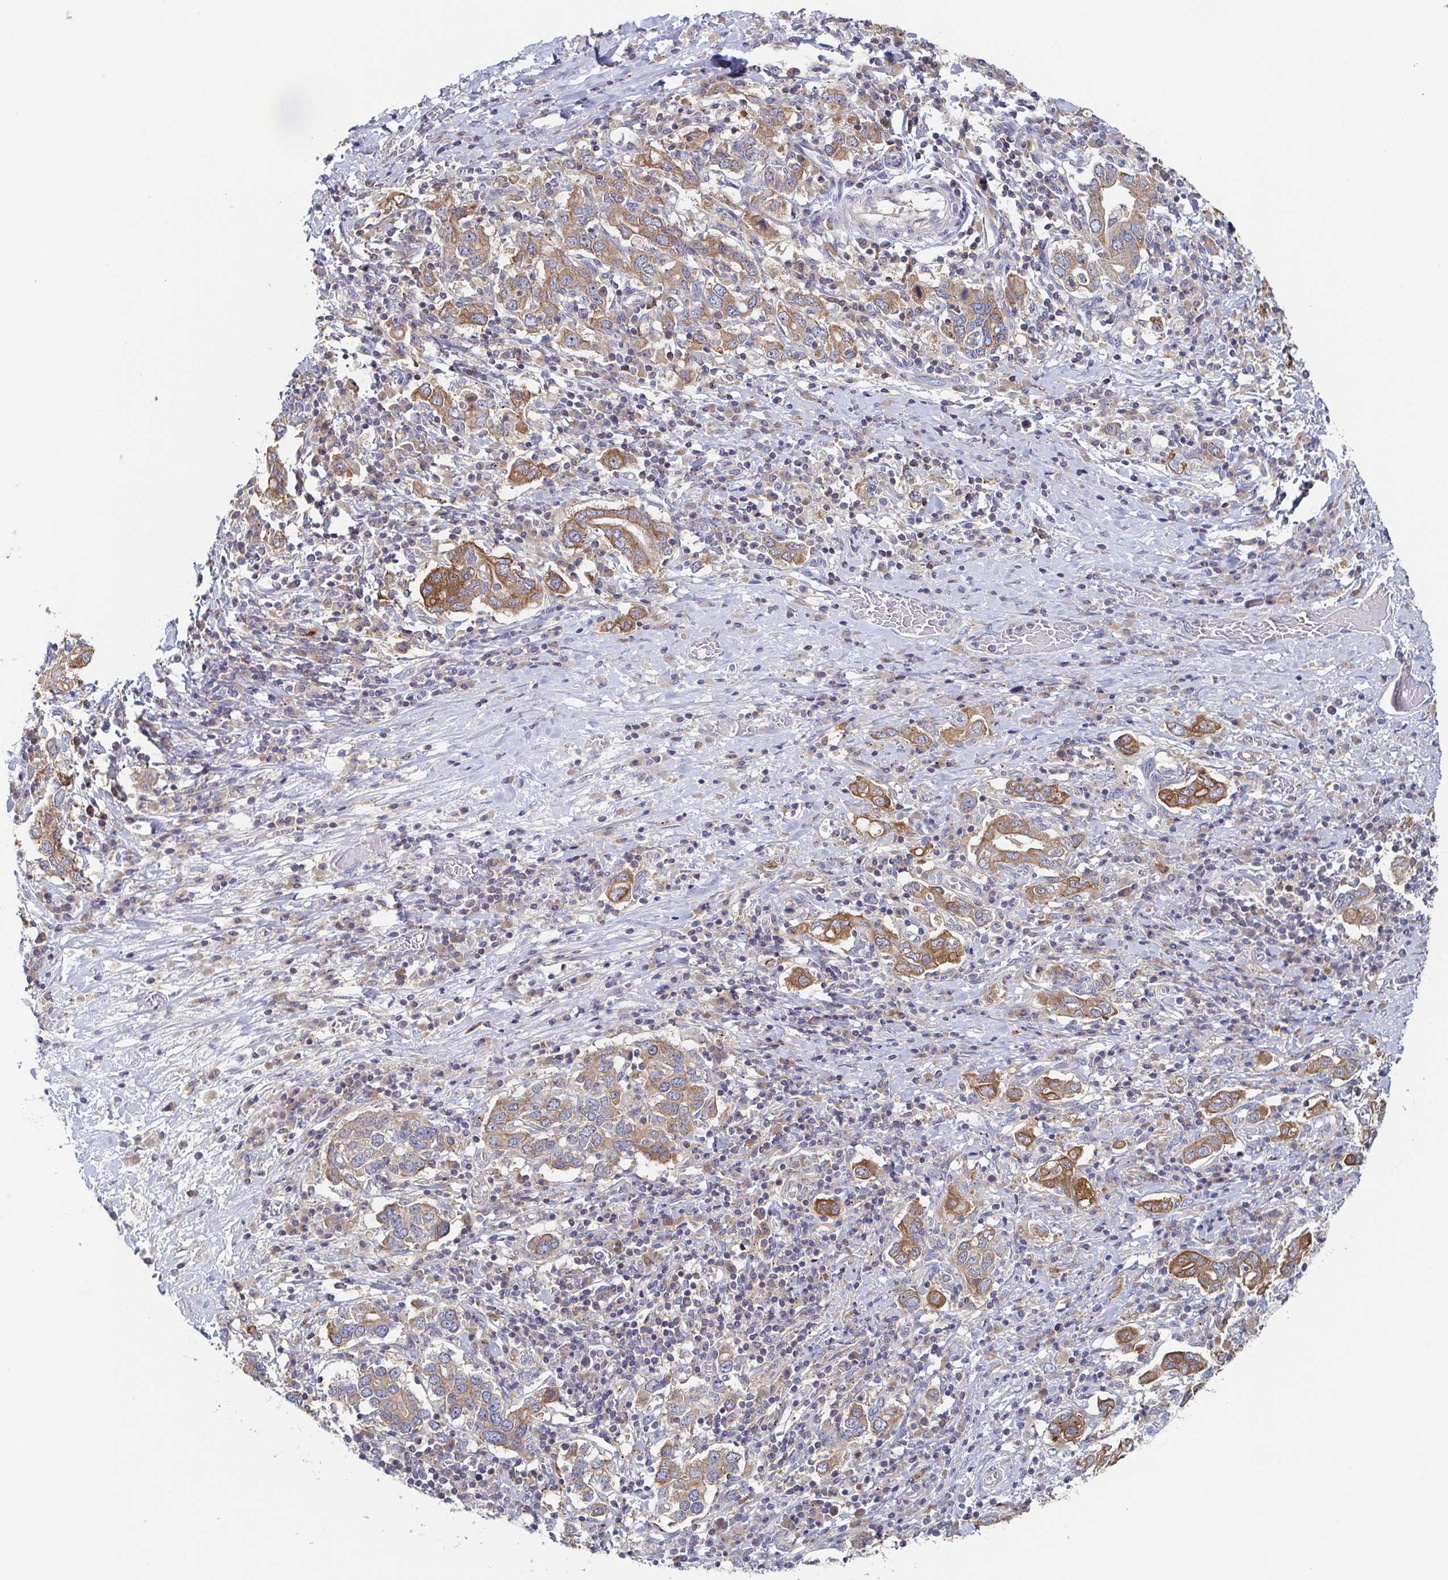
{"staining": {"intensity": "moderate", "quantity": ">75%", "location": "cytoplasmic/membranous"}, "tissue": "stomach cancer", "cell_type": "Tumor cells", "image_type": "cancer", "snomed": [{"axis": "morphology", "description": "Adenocarcinoma, NOS"}, {"axis": "topography", "description": "Stomach, upper"}, {"axis": "topography", "description": "Stomach"}], "caption": "The immunohistochemical stain shows moderate cytoplasmic/membranous positivity in tumor cells of stomach adenocarcinoma tissue. The protein of interest is shown in brown color, while the nuclei are stained blue.", "gene": "TUFT1", "patient": {"sex": "male", "age": 62}}